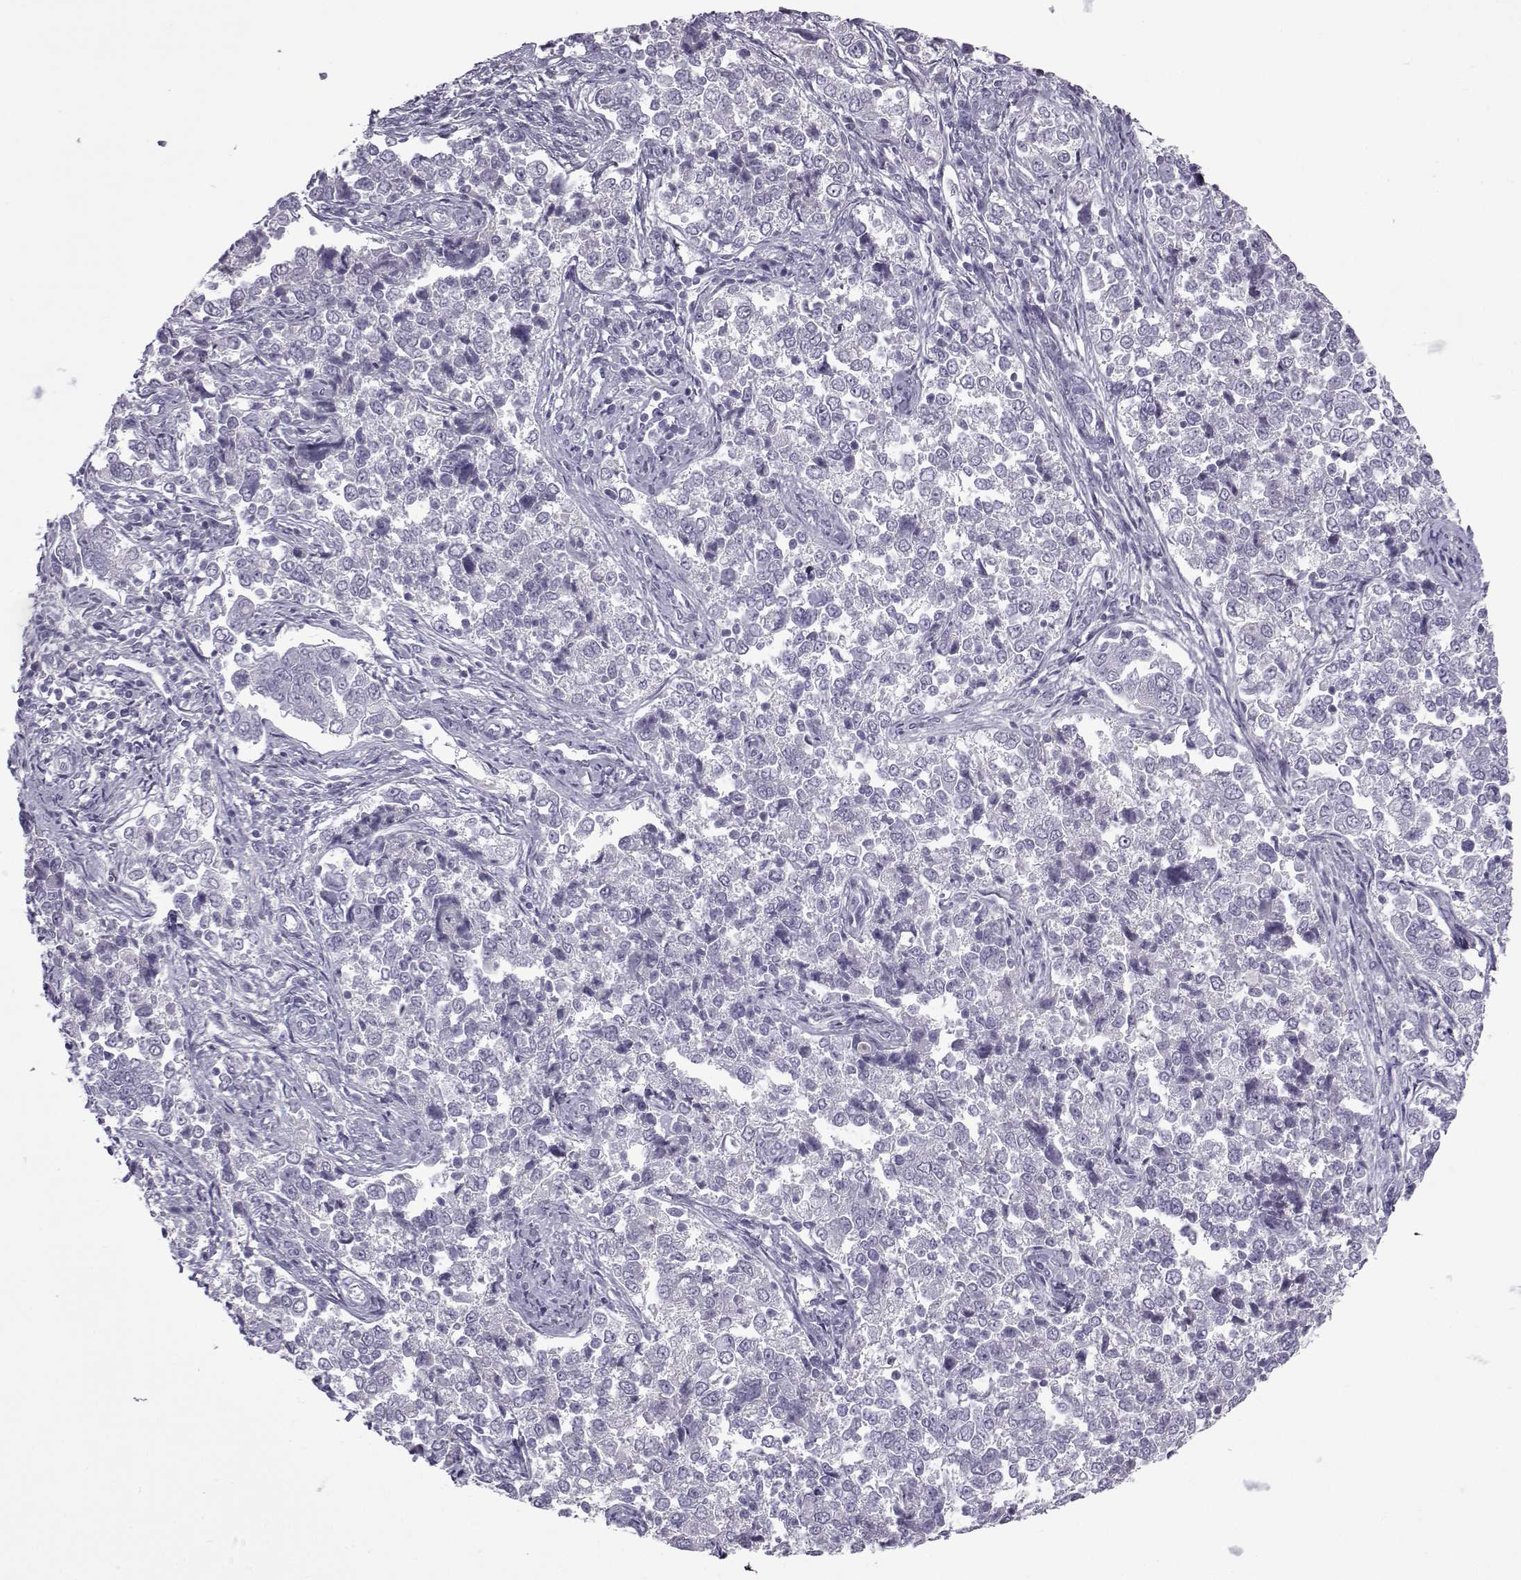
{"staining": {"intensity": "negative", "quantity": "none", "location": "none"}, "tissue": "endometrial cancer", "cell_type": "Tumor cells", "image_type": "cancer", "snomed": [{"axis": "morphology", "description": "Adenocarcinoma, NOS"}, {"axis": "topography", "description": "Endometrium"}], "caption": "An IHC micrograph of adenocarcinoma (endometrial) is shown. There is no staining in tumor cells of adenocarcinoma (endometrial). (Immunohistochemistry, brightfield microscopy, high magnification).", "gene": "OIP5", "patient": {"sex": "female", "age": 43}}